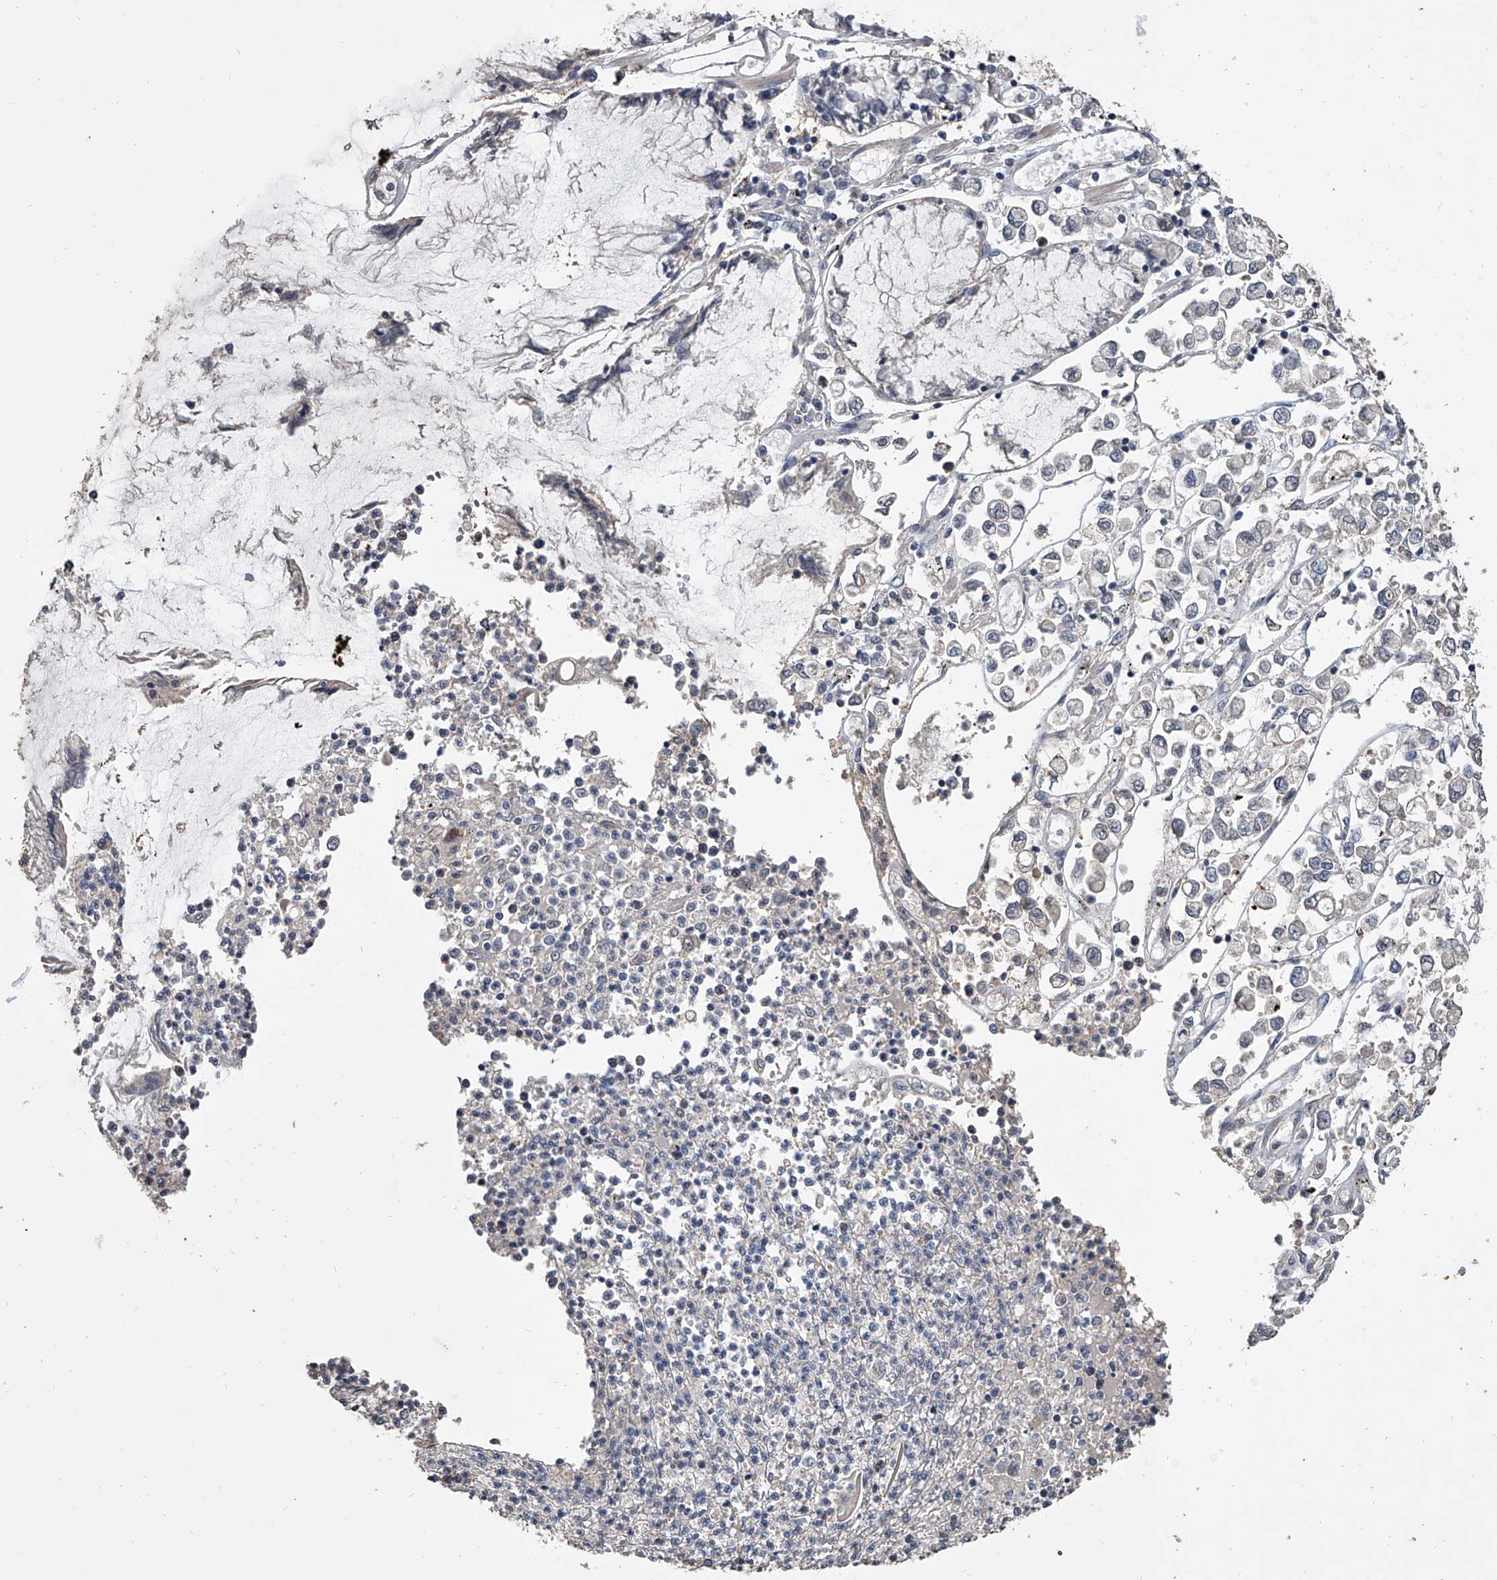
{"staining": {"intensity": "negative", "quantity": "none", "location": "none"}, "tissue": "stomach cancer", "cell_type": "Tumor cells", "image_type": "cancer", "snomed": [{"axis": "morphology", "description": "Adenocarcinoma, NOS"}, {"axis": "topography", "description": "Stomach"}], "caption": "Stomach cancer was stained to show a protein in brown. There is no significant expression in tumor cells. (DAB (3,3'-diaminobenzidine) immunohistochemistry, high magnification).", "gene": "DOCK9", "patient": {"sex": "female", "age": 76}}